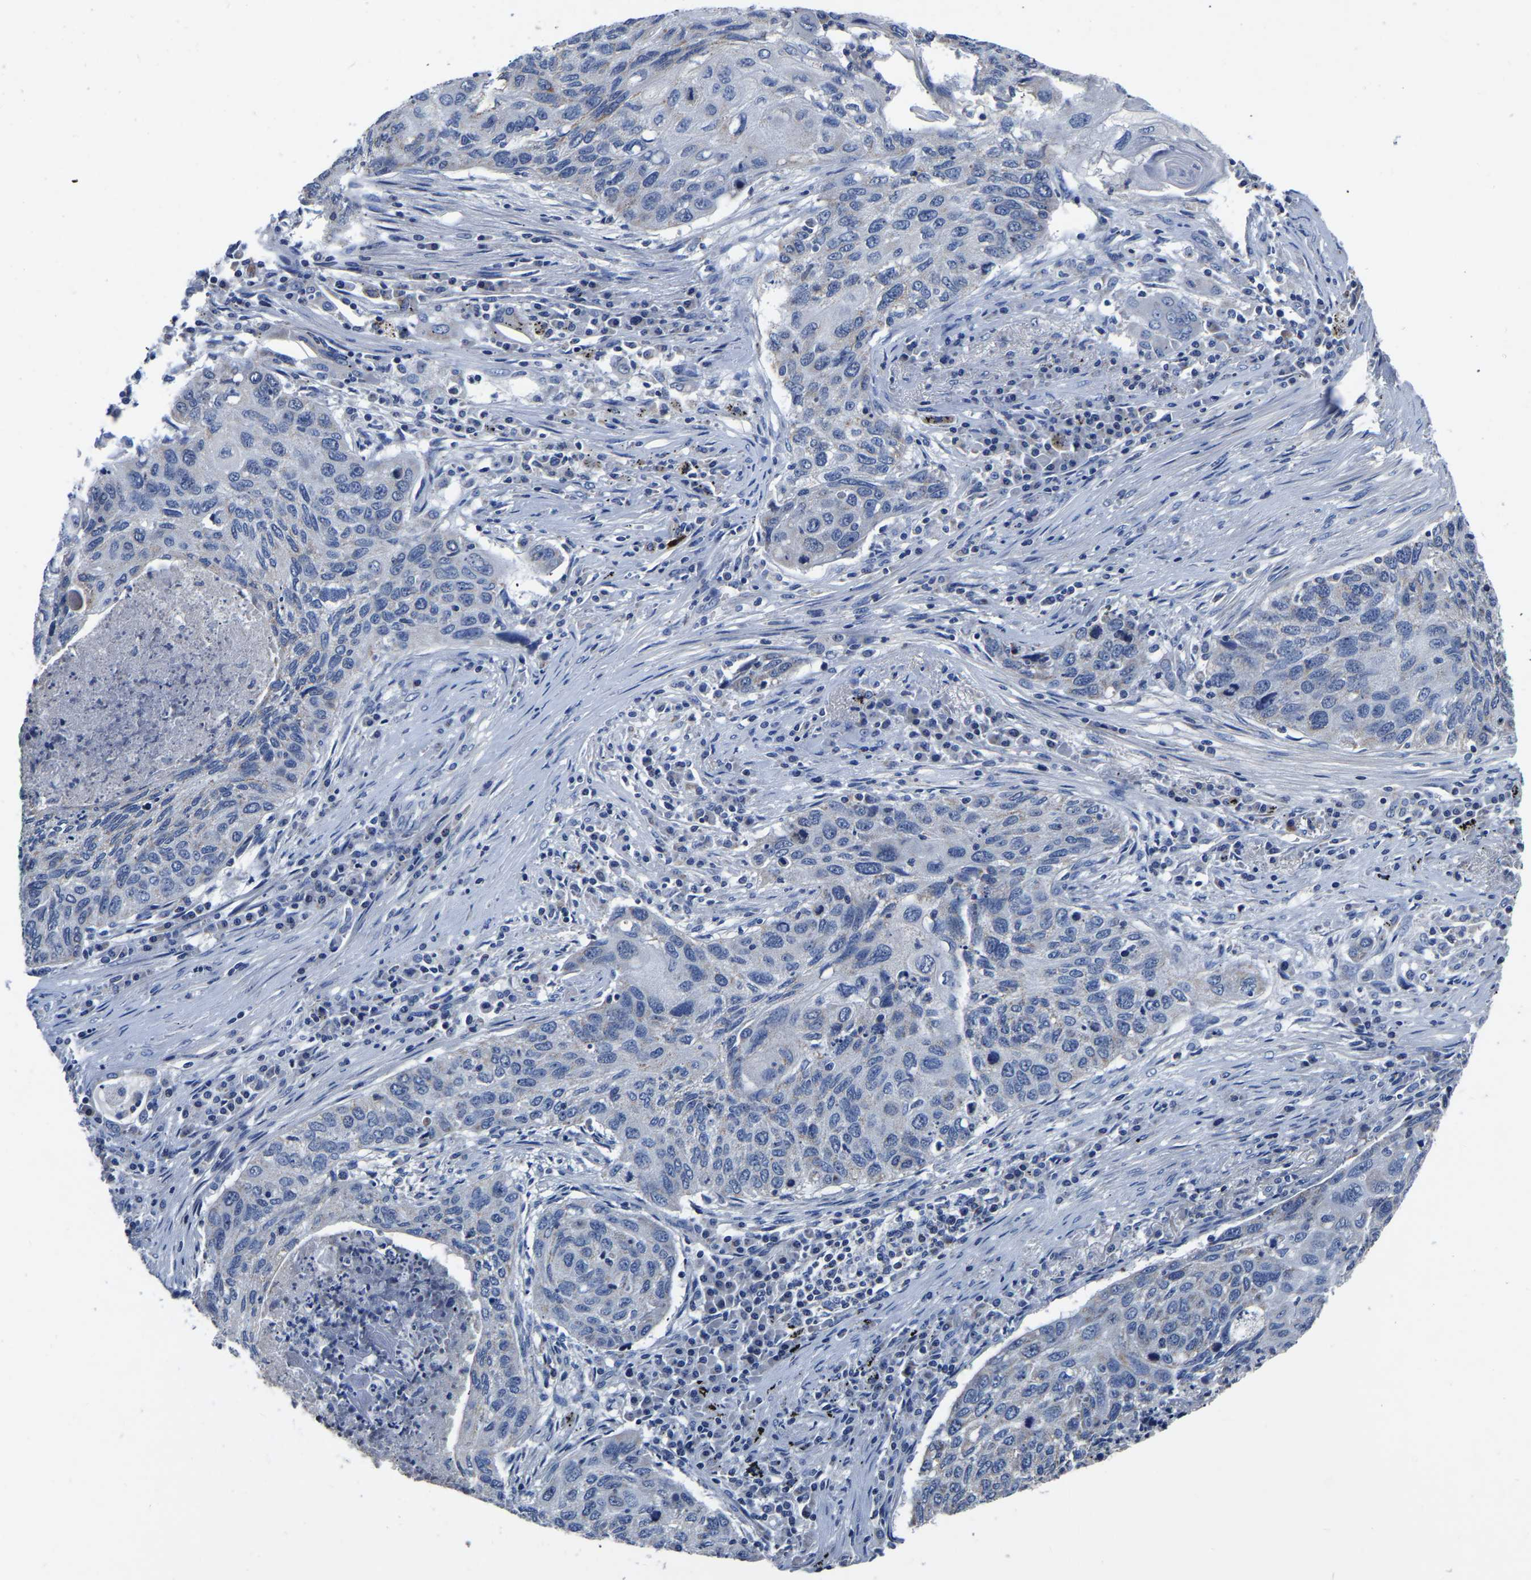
{"staining": {"intensity": "negative", "quantity": "none", "location": "none"}, "tissue": "lung cancer", "cell_type": "Tumor cells", "image_type": "cancer", "snomed": [{"axis": "morphology", "description": "Squamous cell carcinoma, NOS"}, {"axis": "topography", "description": "Lung"}], "caption": "Image shows no significant protein expression in tumor cells of lung cancer. The staining is performed using DAB brown chromogen with nuclei counter-stained in using hematoxylin.", "gene": "FGD5", "patient": {"sex": "female", "age": 63}}